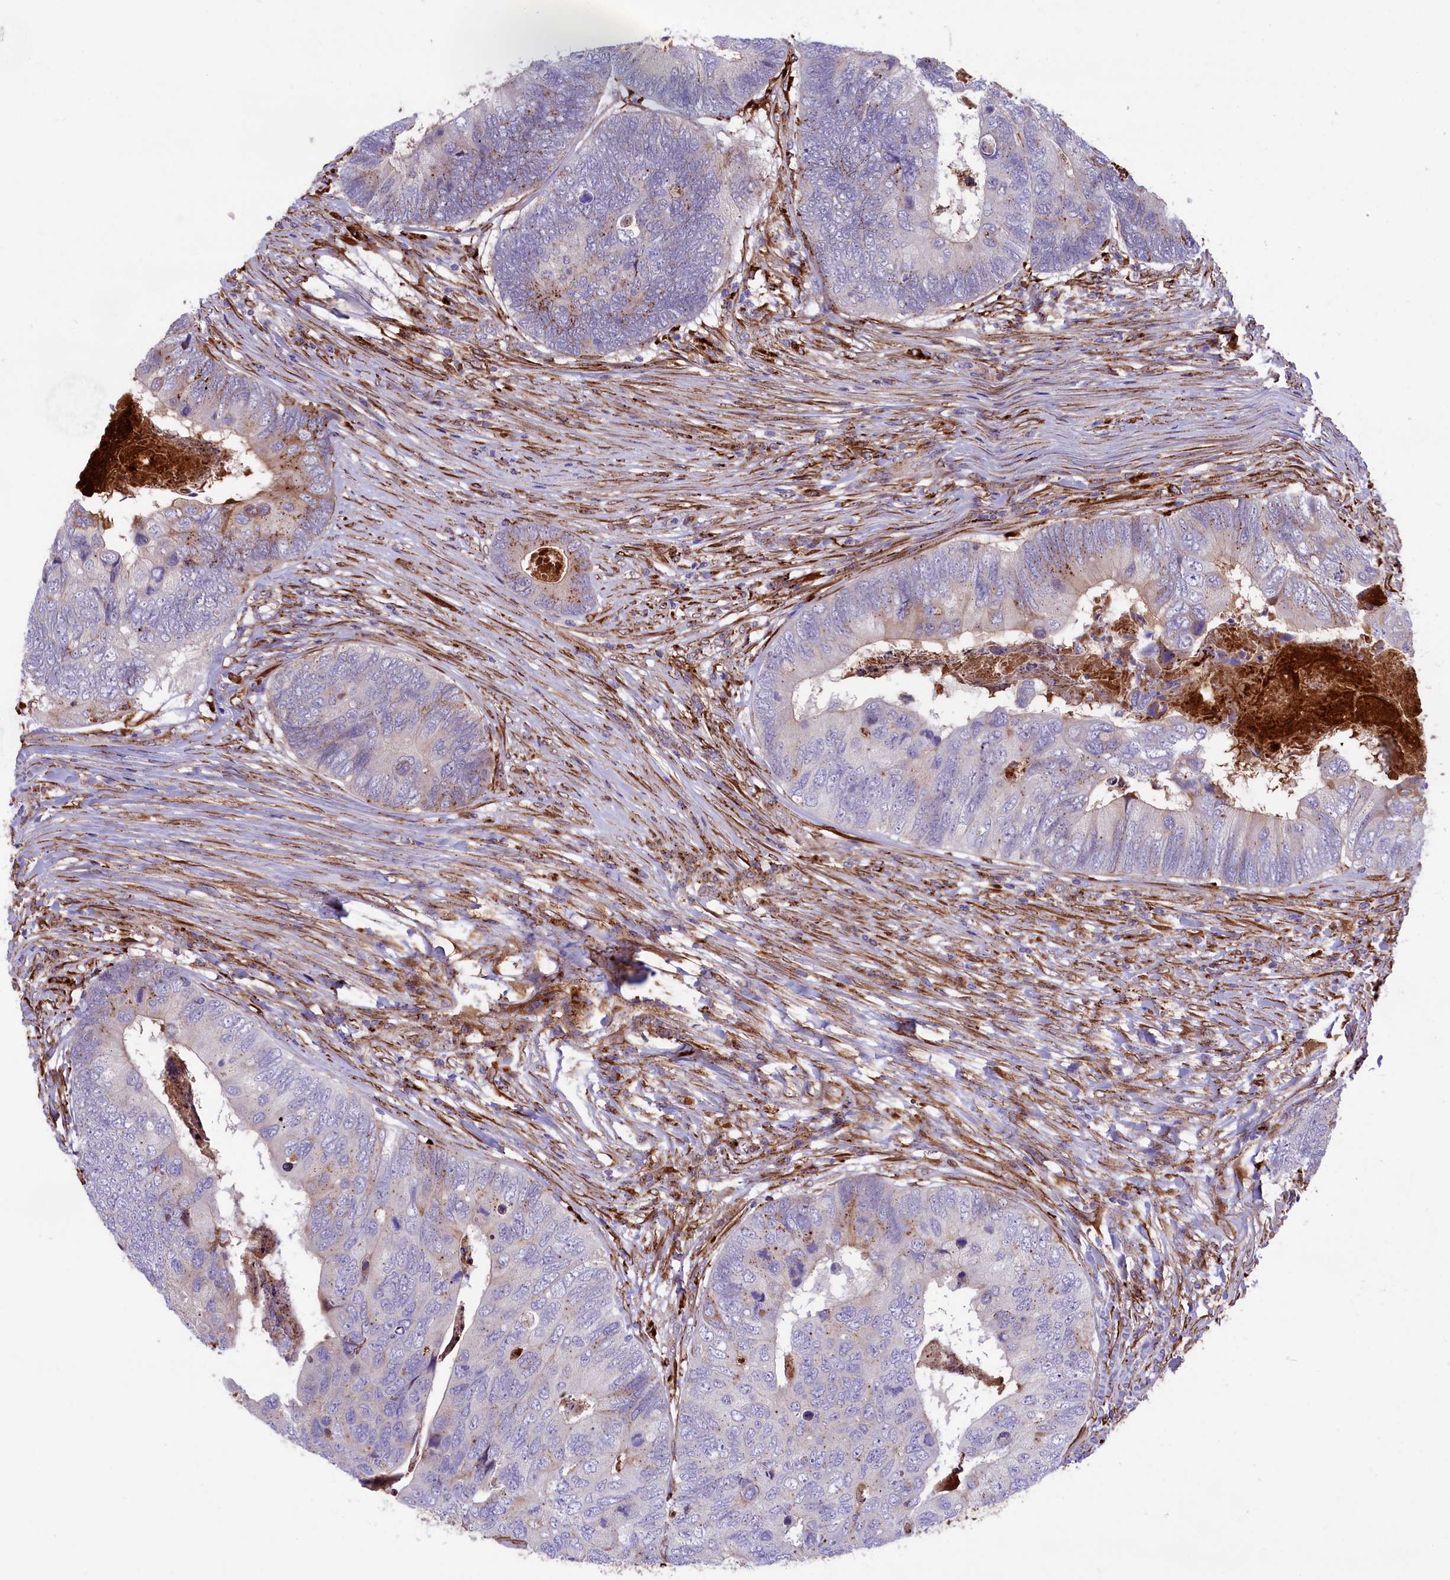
{"staining": {"intensity": "negative", "quantity": "none", "location": "none"}, "tissue": "colorectal cancer", "cell_type": "Tumor cells", "image_type": "cancer", "snomed": [{"axis": "morphology", "description": "Adenocarcinoma, NOS"}, {"axis": "topography", "description": "Colon"}], "caption": "Protein analysis of colorectal cancer demonstrates no significant staining in tumor cells.", "gene": "MAN2B1", "patient": {"sex": "female", "age": 67}}